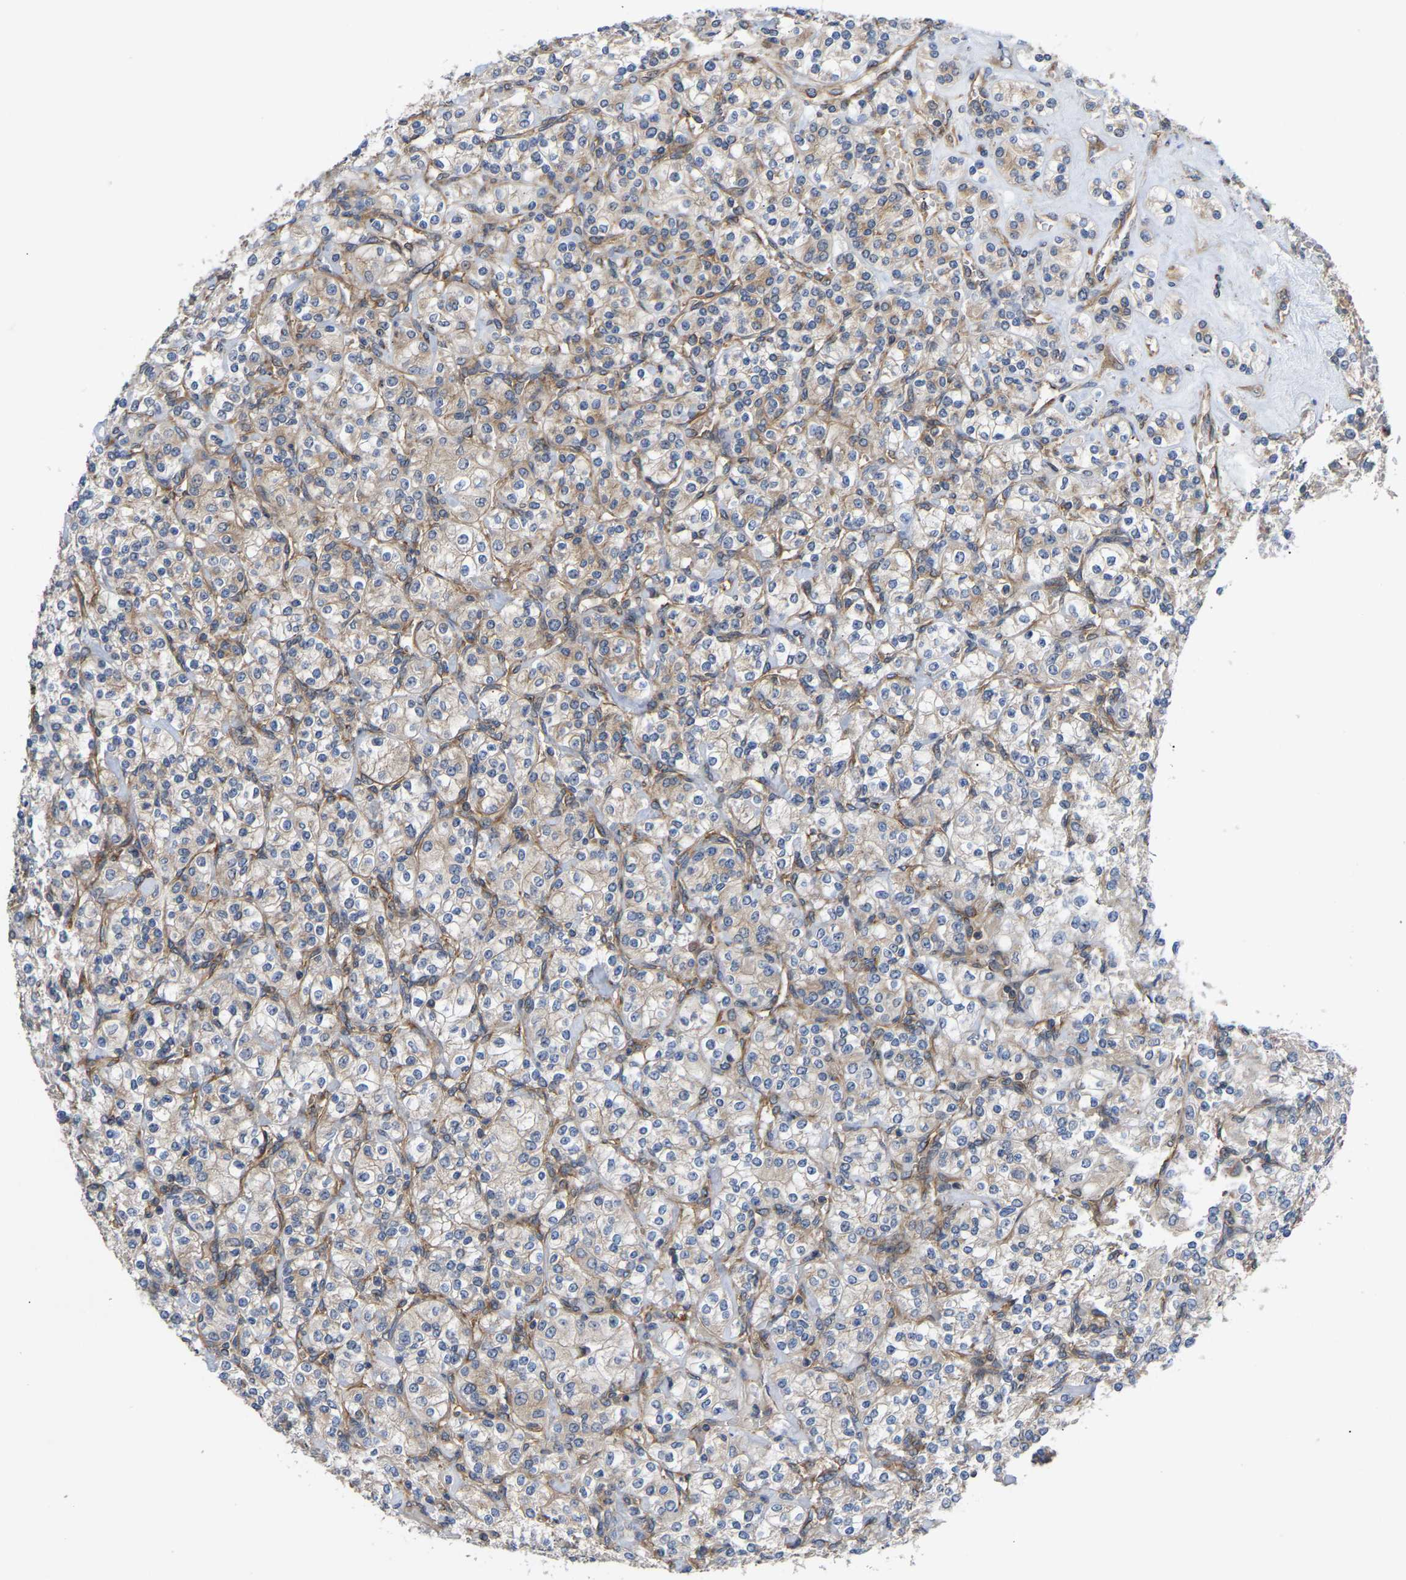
{"staining": {"intensity": "weak", "quantity": "25%-75%", "location": "cytoplasmic/membranous"}, "tissue": "renal cancer", "cell_type": "Tumor cells", "image_type": "cancer", "snomed": [{"axis": "morphology", "description": "Adenocarcinoma, NOS"}, {"axis": "topography", "description": "Kidney"}], "caption": "This is a micrograph of immunohistochemistry staining of adenocarcinoma (renal), which shows weak expression in the cytoplasmic/membranous of tumor cells.", "gene": "LAPTM4B", "patient": {"sex": "male", "age": 77}}